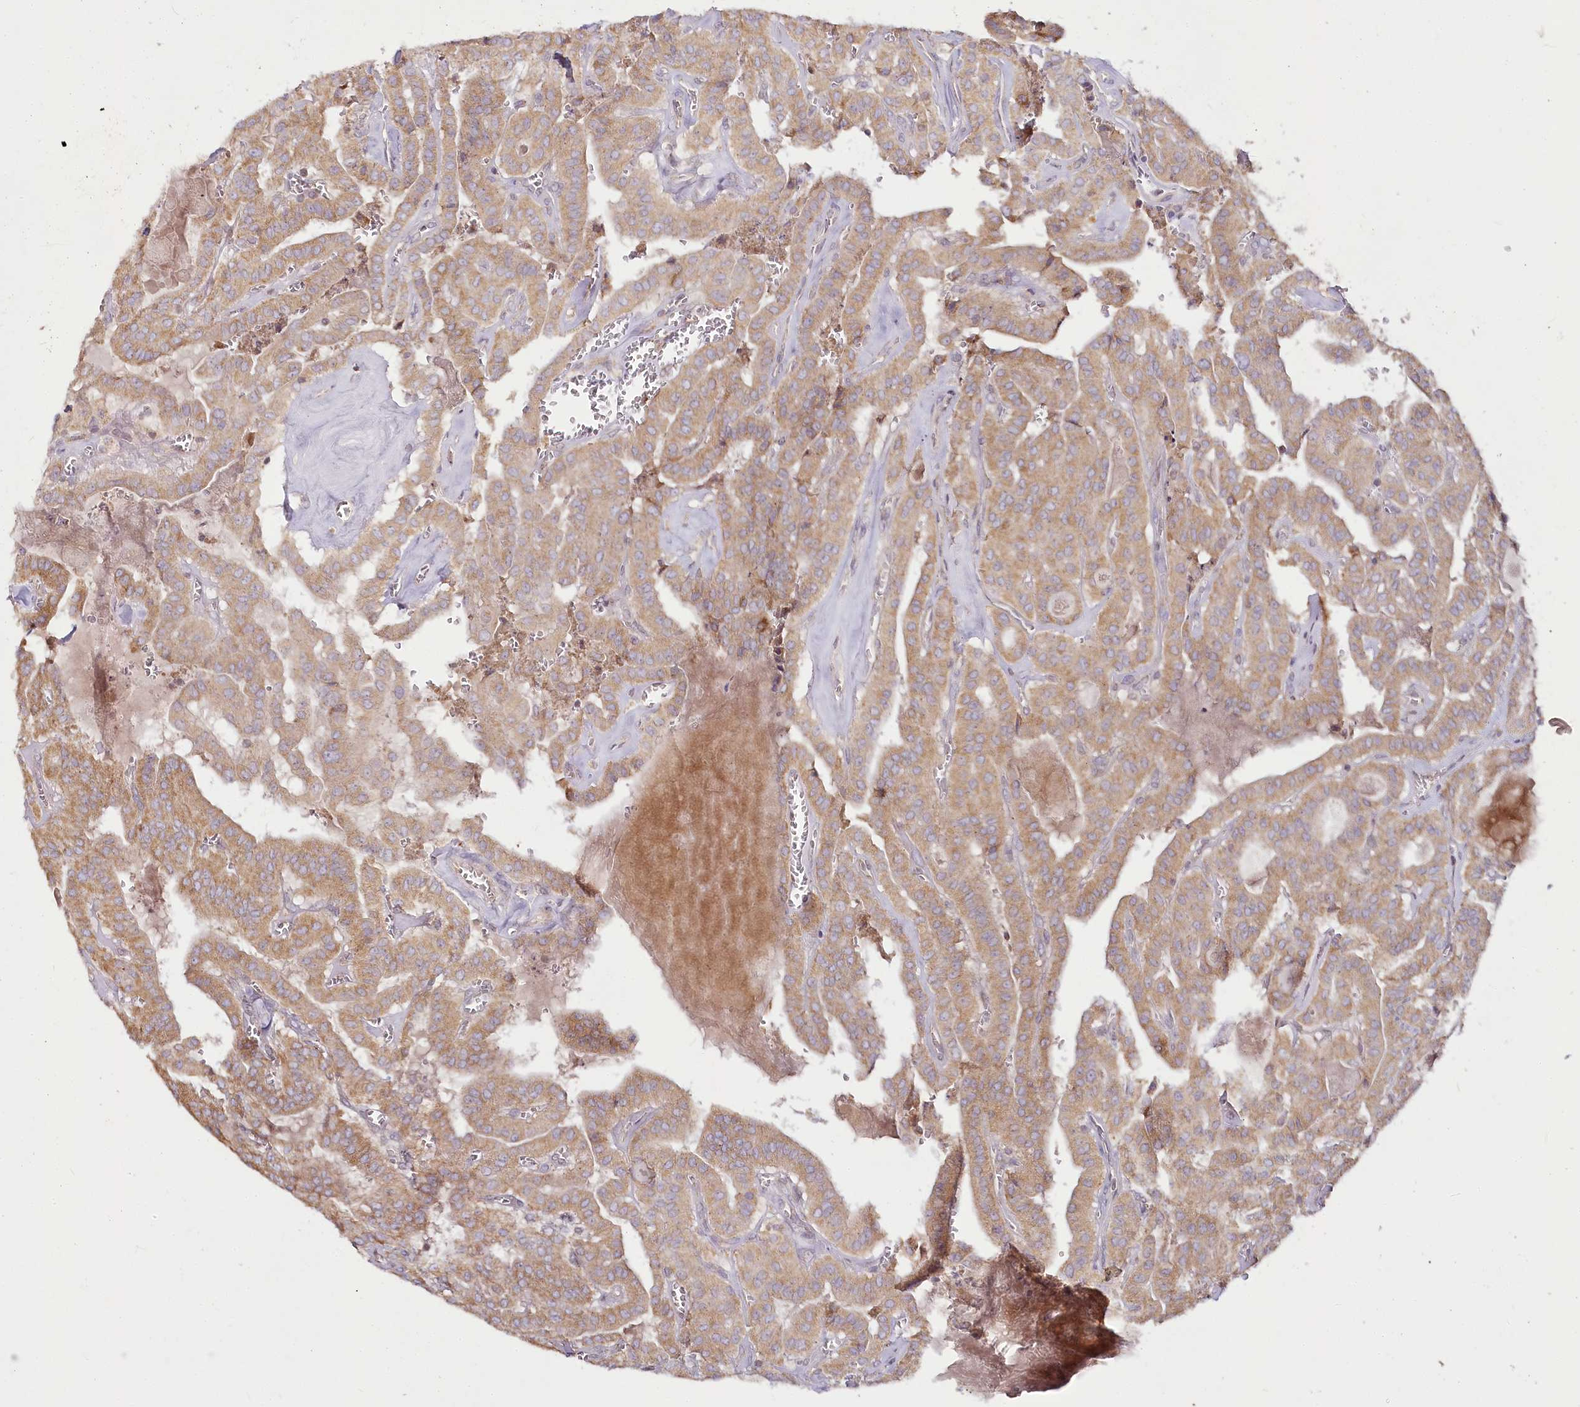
{"staining": {"intensity": "moderate", "quantity": ">75%", "location": "cytoplasmic/membranous"}, "tissue": "thyroid cancer", "cell_type": "Tumor cells", "image_type": "cancer", "snomed": [{"axis": "morphology", "description": "Papillary adenocarcinoma, NOS"}, {"axis": "topography", "description": "Thyroid gland"}], "caption": "A brown stain highlights moderate cytoplasmic/membranous expression of a protein in thyroid cancer tumor cells.", "gene": "ACOX2", "patient": {"sex": "male", "age": 52}}